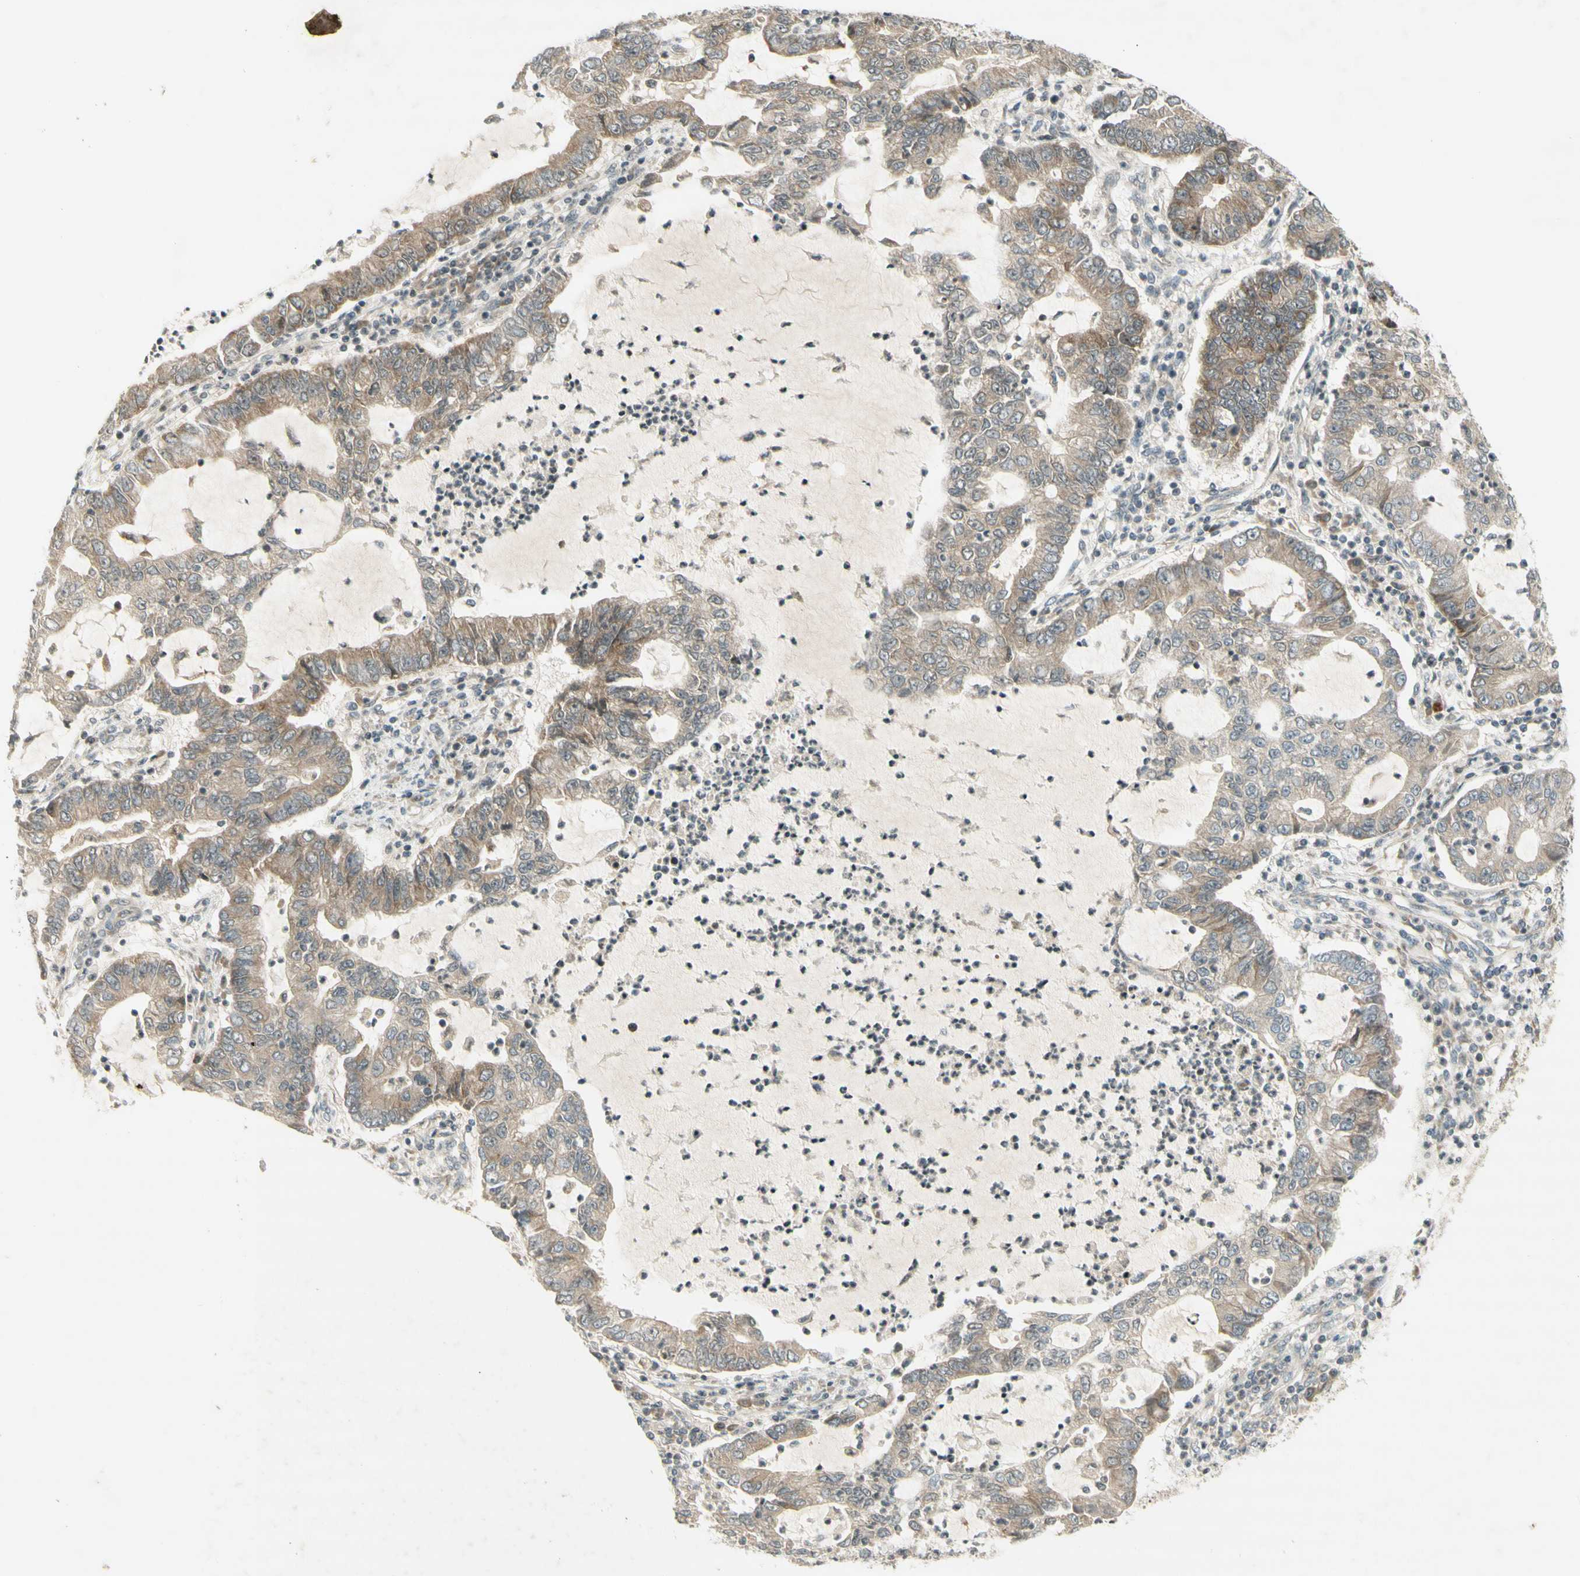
{"staining": {"intensity": "moderate", "quantity": "<25%", "location": "cytoplasmic/membranous"}, "tissue": "lung cancer", "cell_type": "Tumor cells", "image_type": "cancer", "snomed": [{"axis": "morphology", "description": "Adenocarcinoma, NOS"}, {"axis": "topography", "description": "Lung"}], "caption": "A micrograph showing moderate cytoplasmic/membranous positivity in about <25% of tumor cells in lung adenocarcinoma, as visualized by brown immunohistochemical staining.", "gene": "ETF1", "patient": {"sex": "female", "age": 51}}